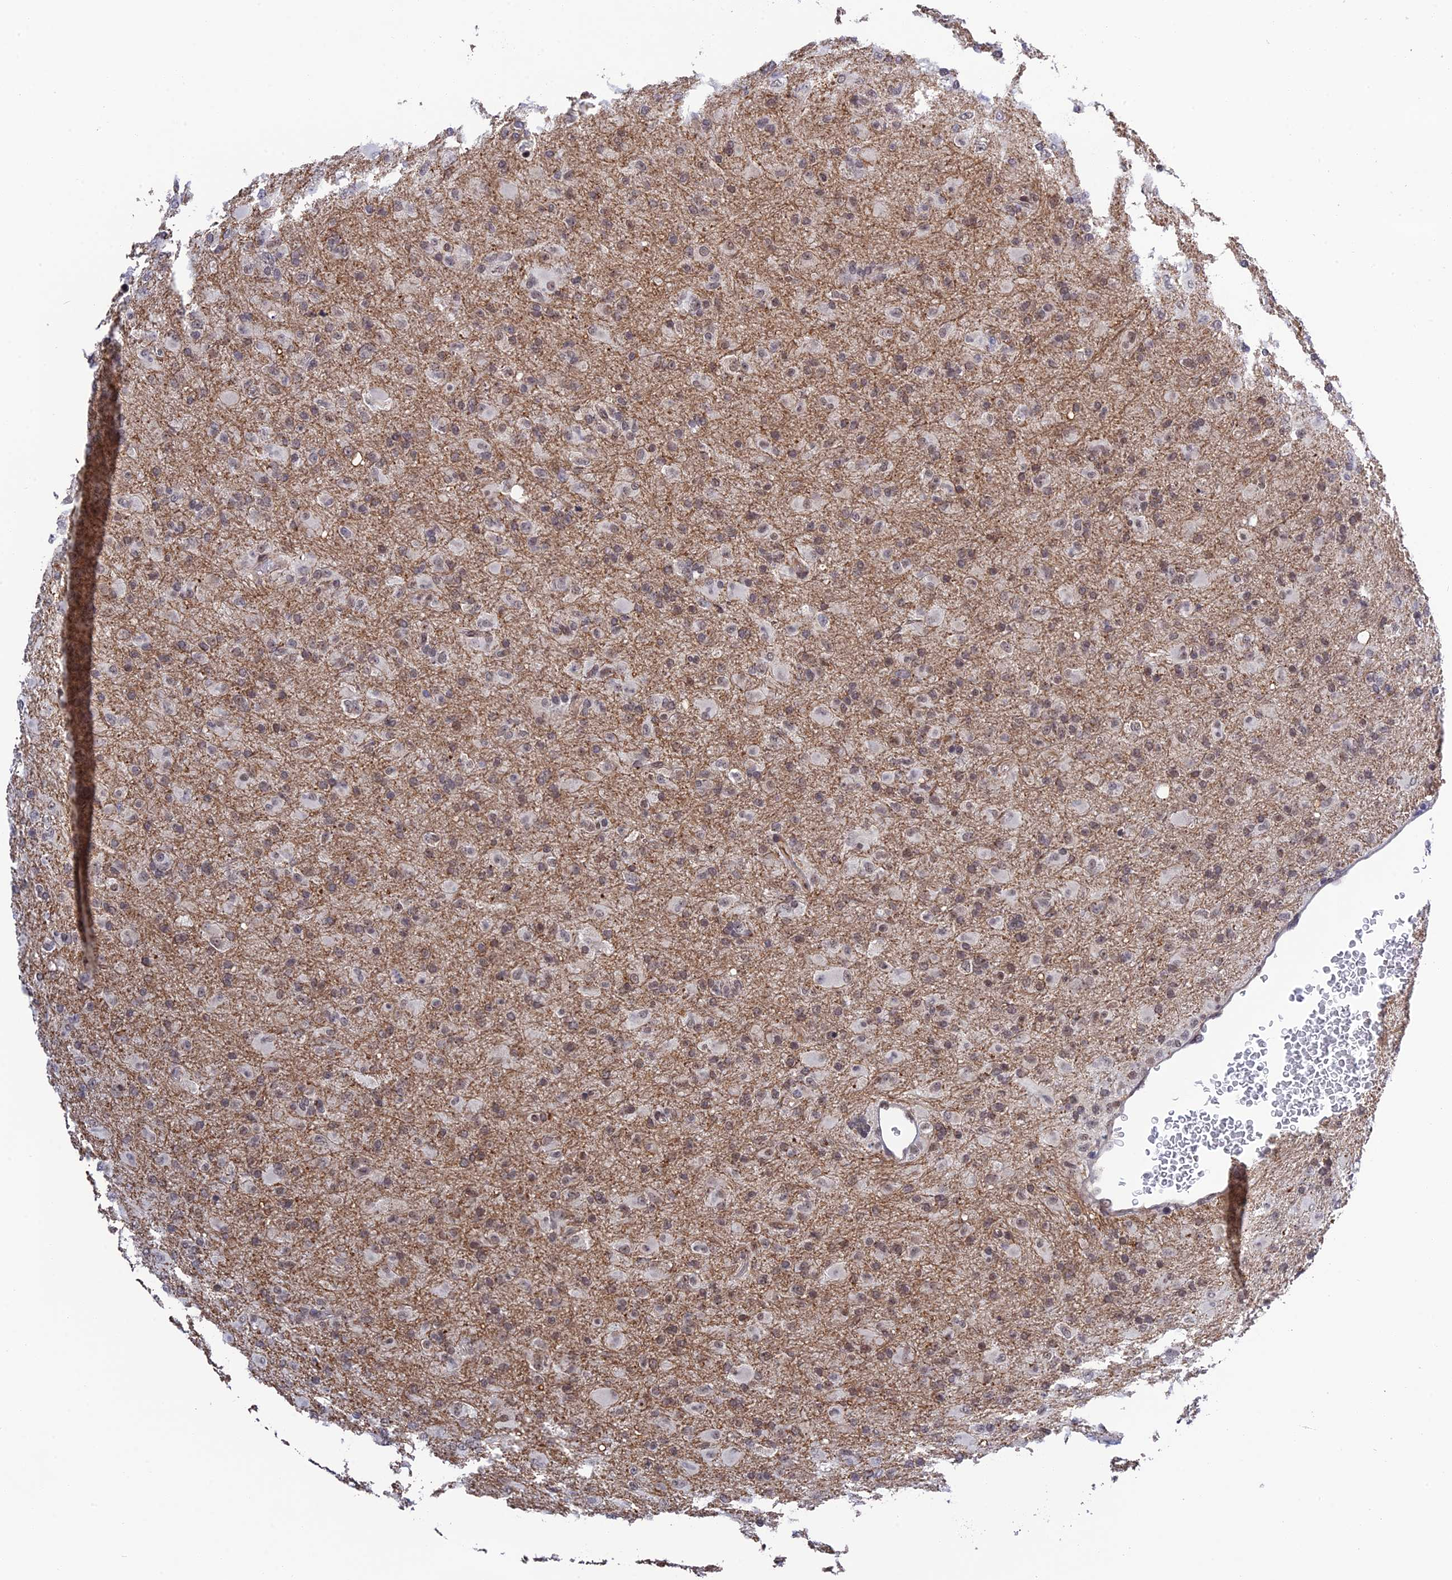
{"staining": {"intensity": "moderate", "quantity": "25%-75%", "location": "nuclear"}, "tissue": "glioma", "cell_type": "Tumor cells", "image_type": "cancer", "snomed": [{"axis": "morphology", "description": "Glioma, malignant, Low grade"}, {"axis": "topography", "description": "Brain"}], "caption": "This micrograph reveals IHC staining of glioma, with medium moderate nuclear positivity in approximately 25%-75% of tumor cells.", "gene": "REXO1", "patient": {"sex": "male", "age": 65}}